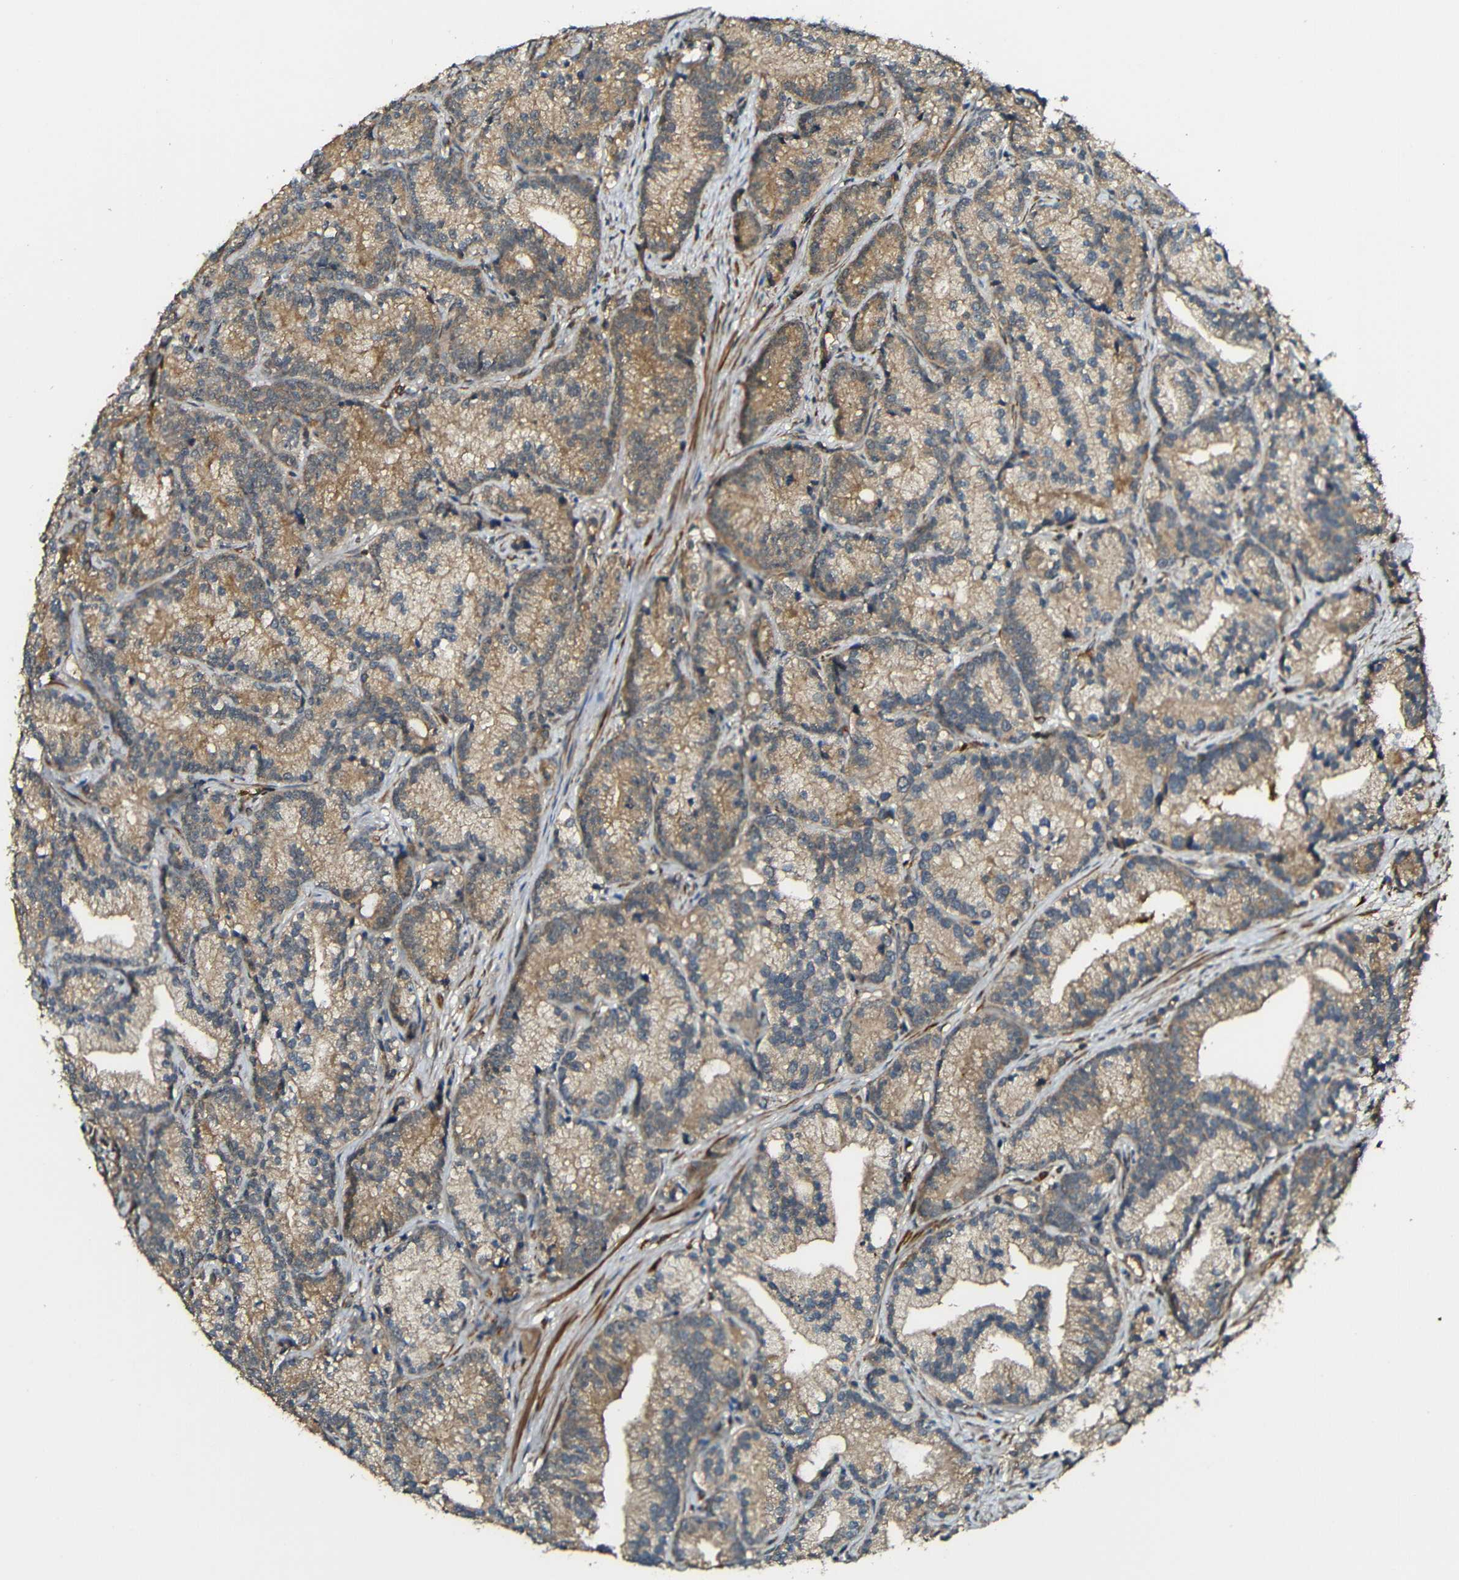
{"staining": {"intensity": "moderate", "quantity": ">75%", "location": "cytoplasmic/membranous"}, "tissue": "prostate cancer", "cell_type": "Tumor cells", "image_type": "cancer", "snomed": [{"axis": "morphology", "description": "Adenocarcinoma, Low grade"}, {"axis": "topography", "description": "Prostate"}], "caption": "Tumor cells demonstrate moderate cytoplasmic/membranous expression in approximately >75% of cells in prostate cancer.", "gene": "CASP8", "patient": {"sex": "male", "age": 89}}